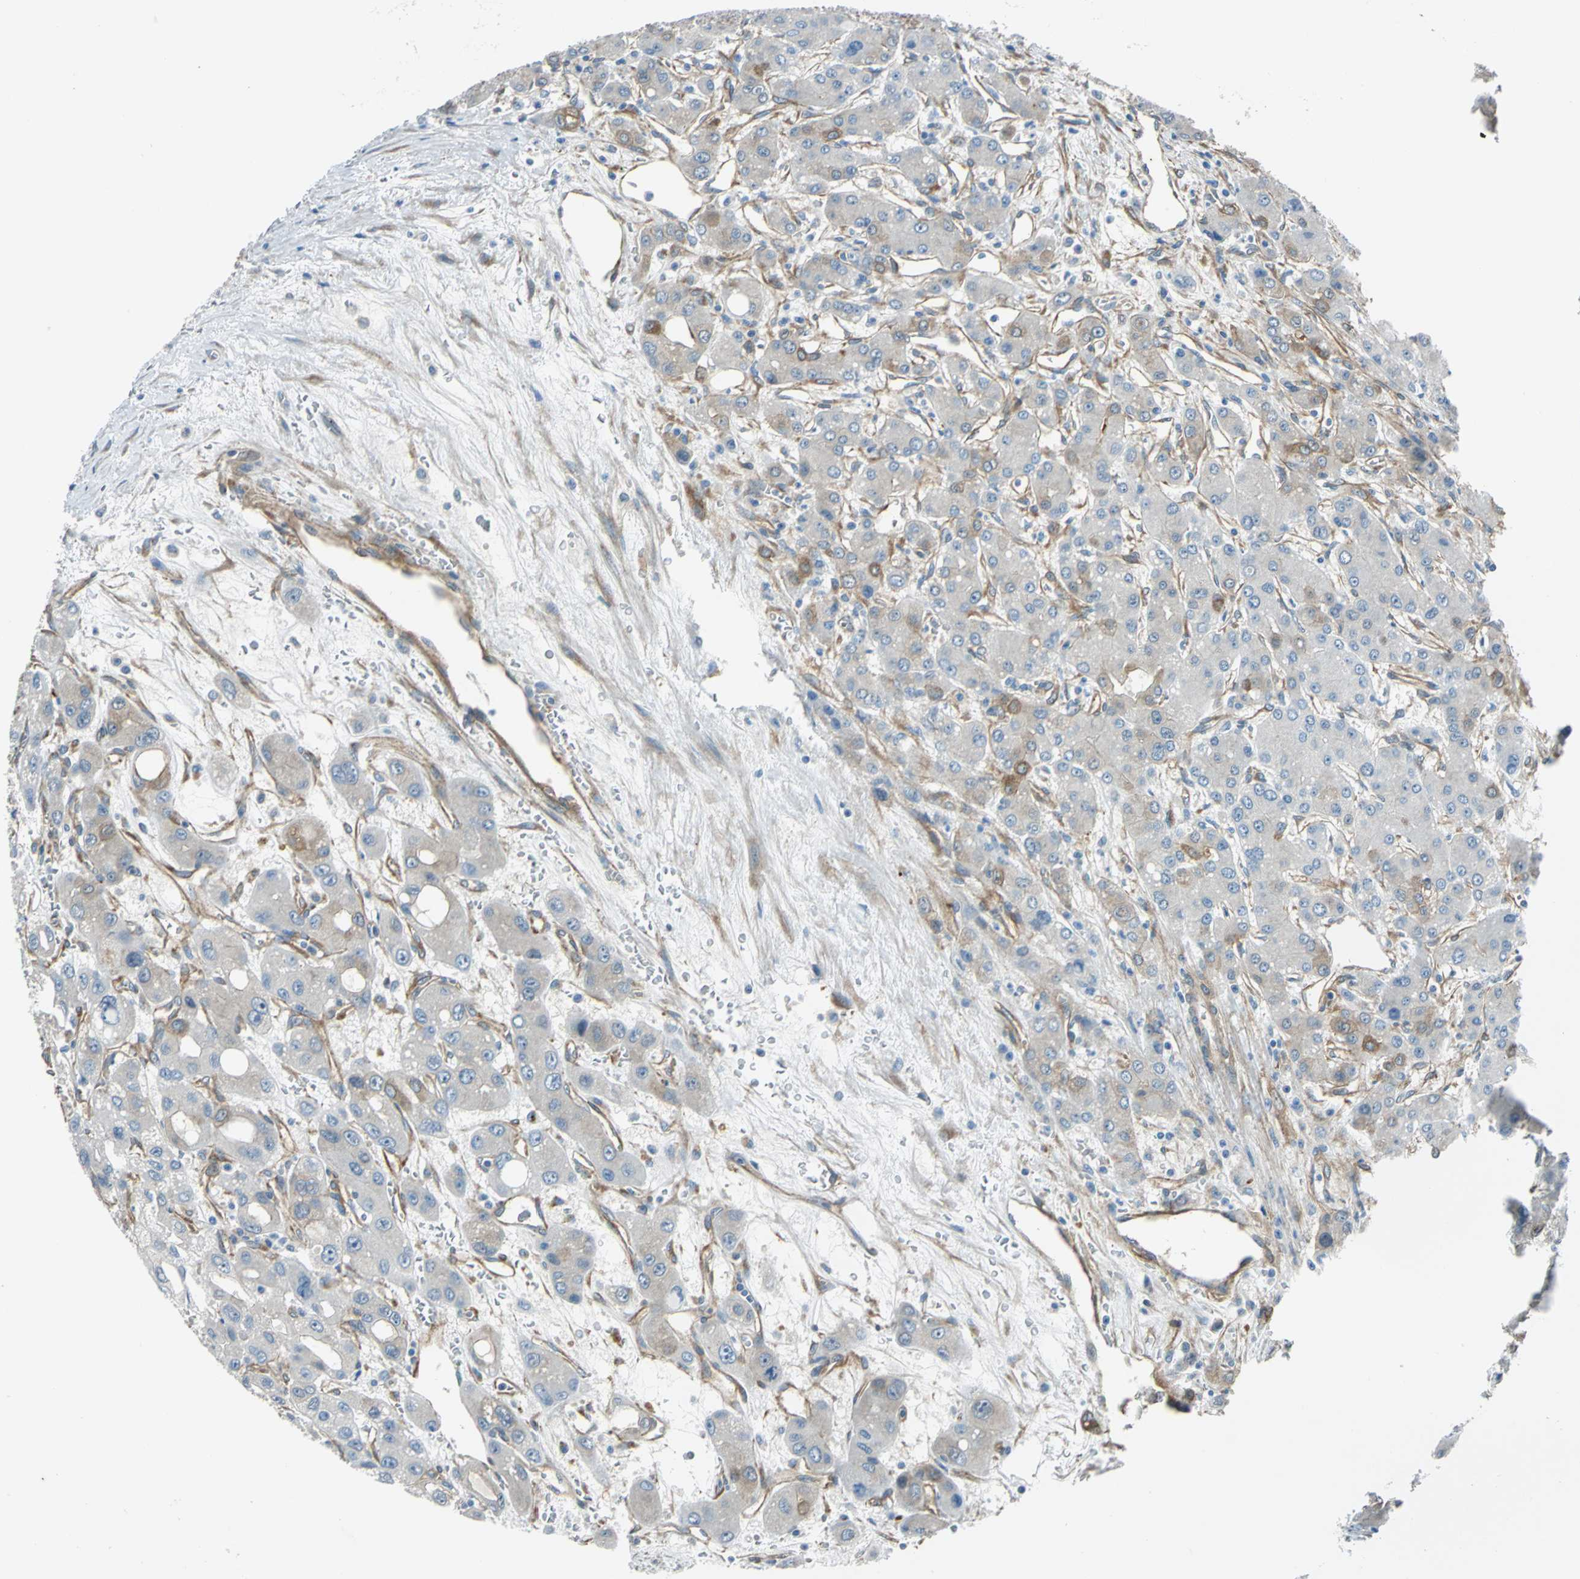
{"staining": {"intensity": "weak", "quantity": "<25%", "location": "cytoplasmic/membranous"}, "tissue": "liver cancer", "cell_type": "Tumor cells", "image_type": "cancer", "snomed": [{"axis": "morphology", "description": "Carcinoma, Hepatocellular, NOS"}, {"axis": "topography", "description": "Liver"}], "caption": "Immunohistochemistry of human hepatocellular carcinoma (liver) reveals no positivity in tumor cells.", "gene": "CDC42EP1", "patient": {"sex": "male", "age": 55}}